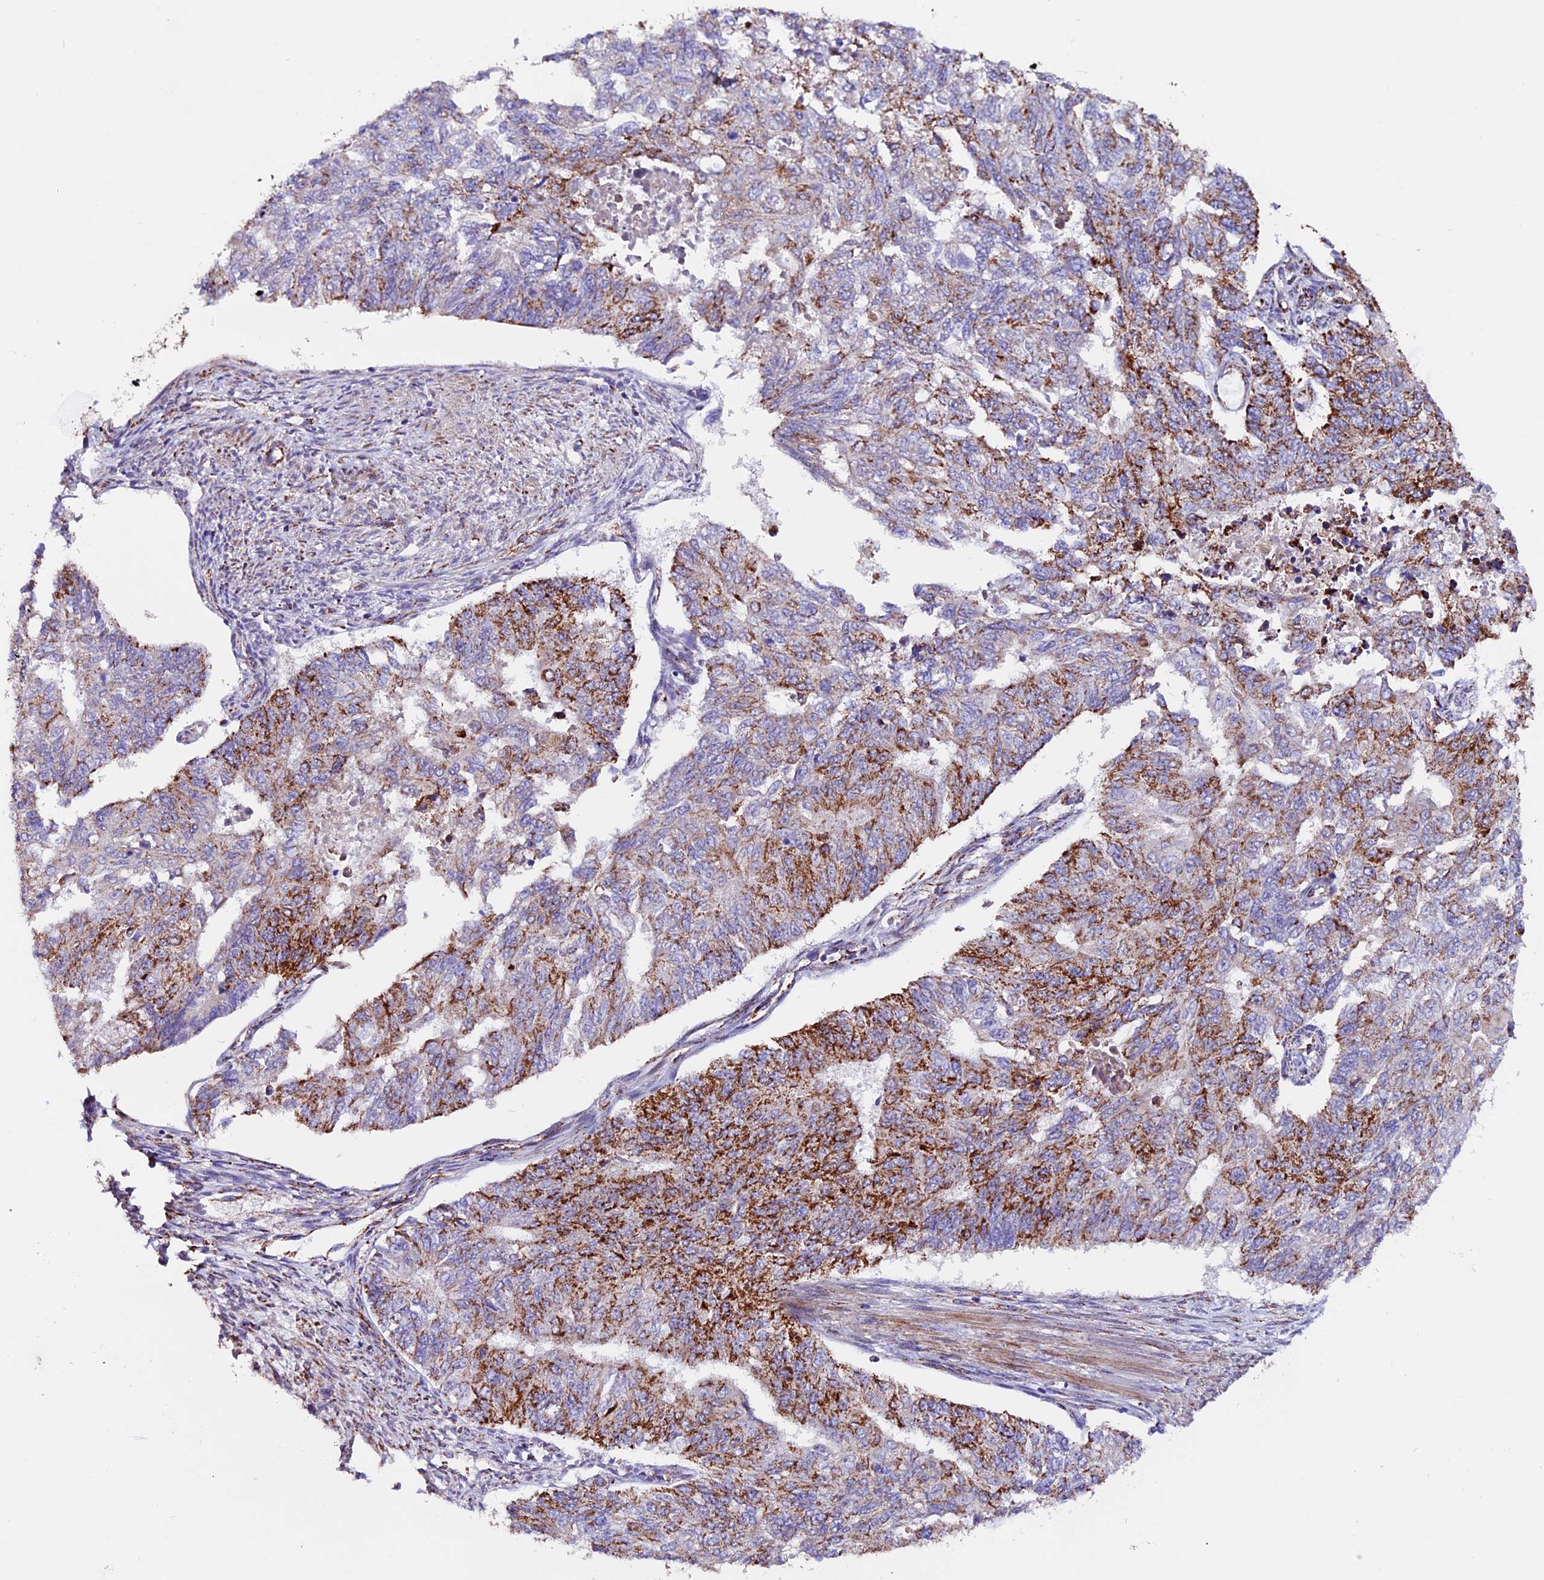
{"staining": {"intensity": "strong", "quantity": "25%-75%", "location": "cytoplasmic/membranous"}, "tissue": "endometrial cancer", "cell_type": "Tumor cells", "image_type": "cancer", "snomed": [{"axis": "morphology", "description": "Adenocarcinoma, NOS"}, {"axis": "topography", "description": "Endometrium"}], "caption": "A high amount of strong cytoplasmic/membranous staining is appreciated in approximately 25%-75% of tumor cells in endometrial cancer (adenocarcinoma) tissue. Using DAB (brown) and hematoxylin (blue) stains, captured at high magnification using brightfield microscopy.", "gene": "CX3CL1", "patient": {"sex": "female", "age": 32}}